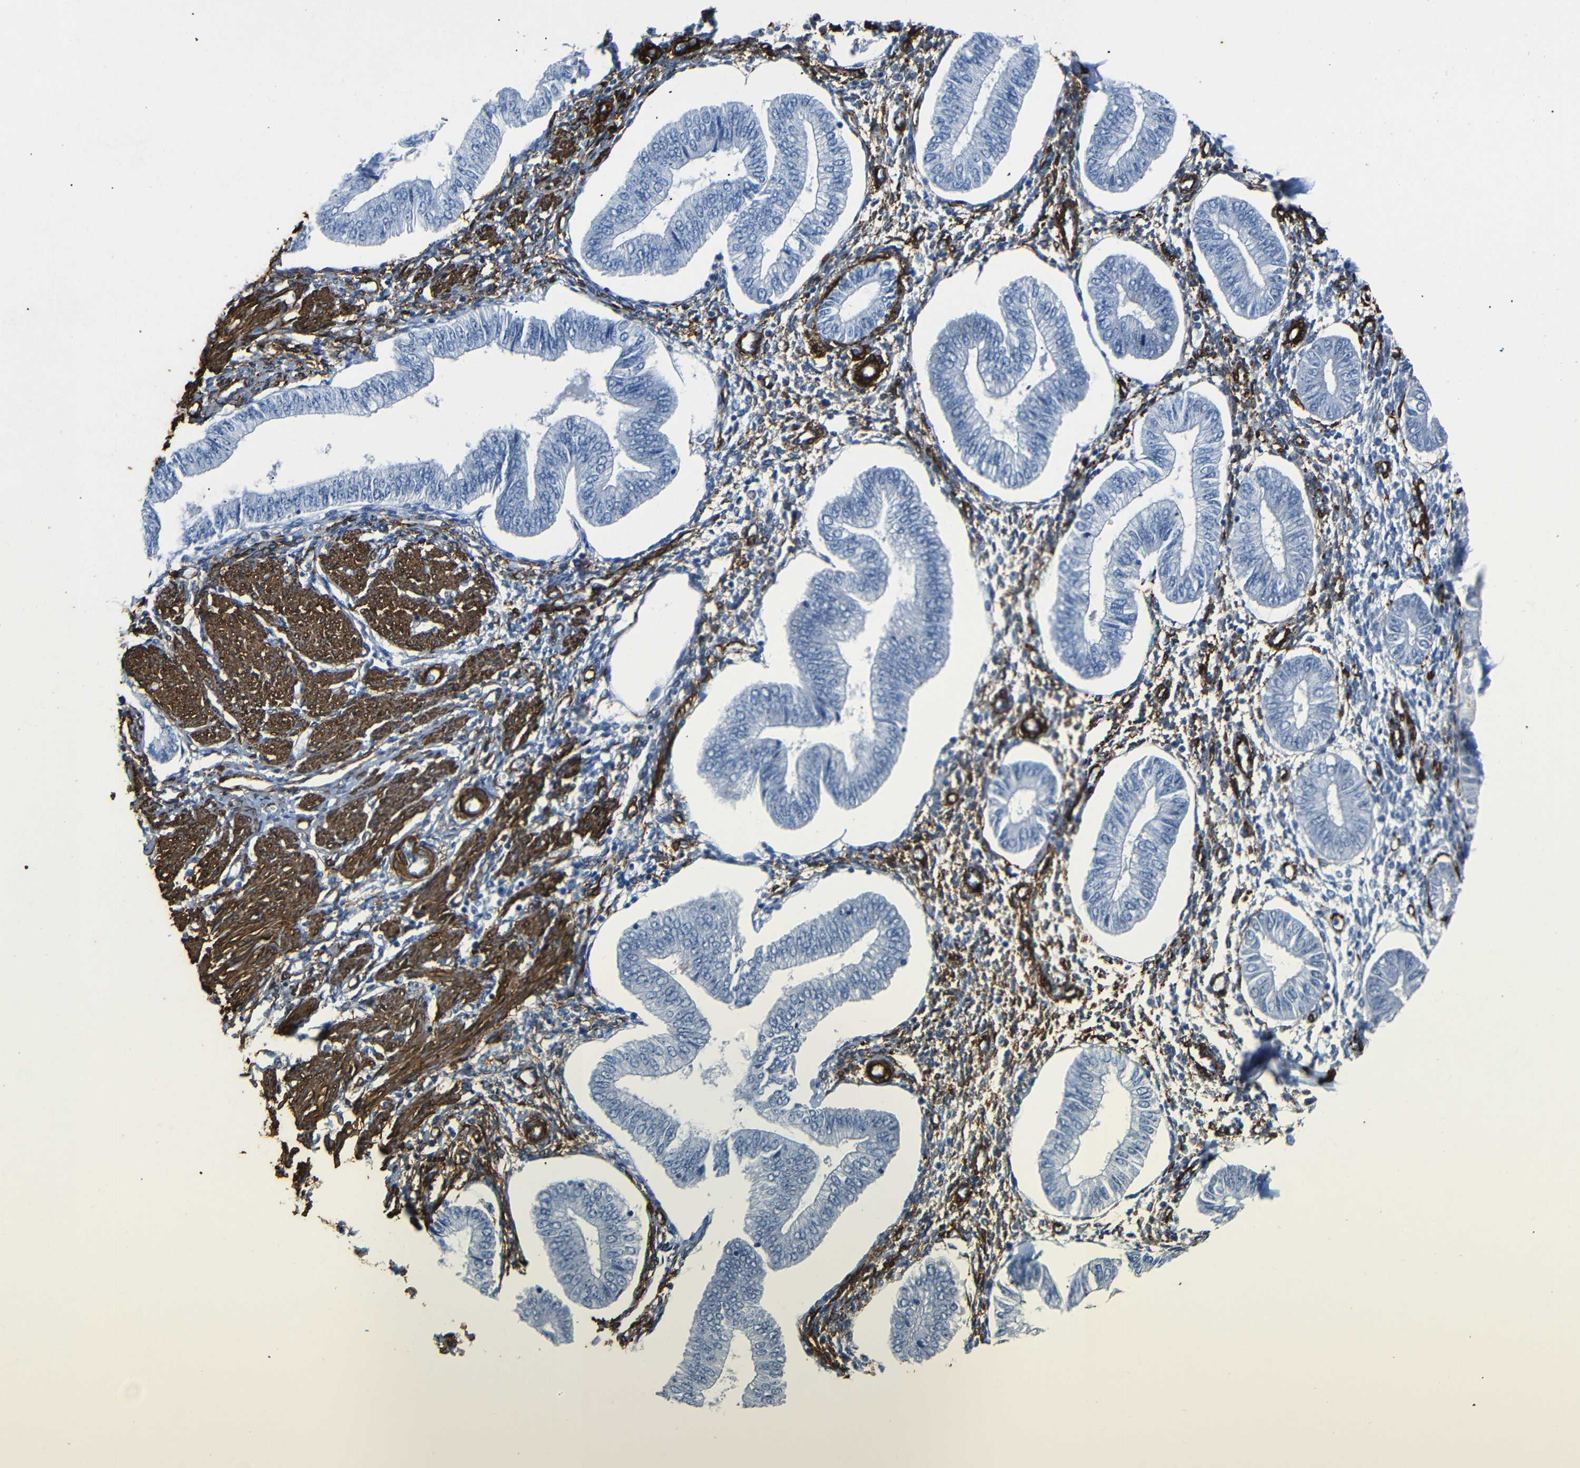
{"staining": {"intensity": "moderate", "quantity": "25%-75%", "location": "cytoplasmic/membranous"}, "tissue": "endometrium", "cell_type": "Cells in endometrial stroma", "image_type": "normal", "snomed": [{"axis": "morphology", "description": "Normal tissue, NOS"}, {"axis": "topography", "description": "Endometrium"}], "caption": "Moderate cytoplasmic/membranous expression for a protein is present in about 25%-75% of cells in endometrial stroma of benign endometrium using IHC.", "gene": "ACTA2", "patient": {"sex": "female", "age": 50}}